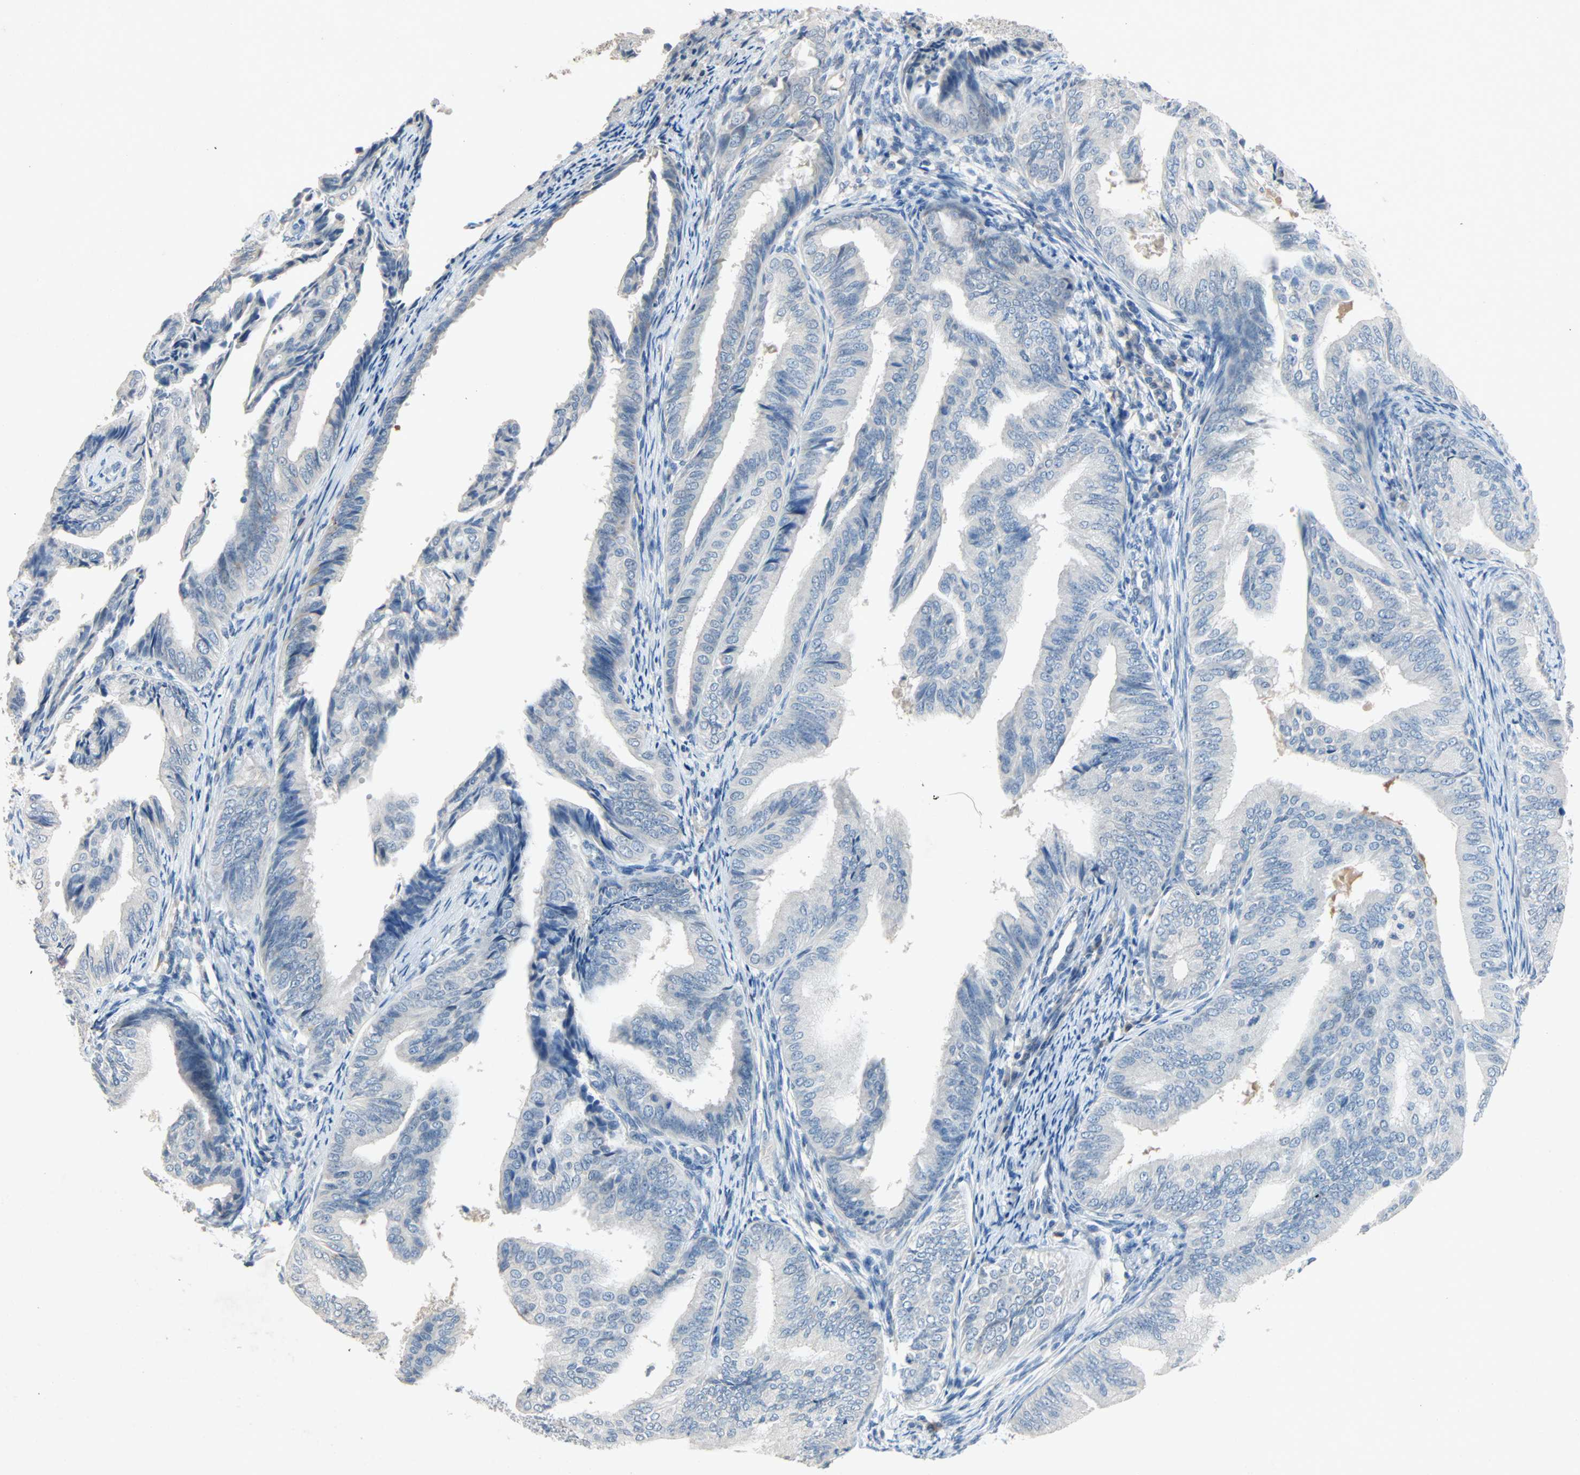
{"staining": {"intensity": "negative", "quantity": "none", "location": "none"}, "tissue": "endometrial cancer", "cell_type": "Tumor cells", "image_type": "cancer", "snomed": [{"axis": "morphology", "description": "Adenocarcinoma, NOS"}, {"axis": "topography", "description": "Endometrium"}], "caption": "Tumor cells show no significant protein staining in endometrial cancer.", "gene": "PCDHB2", "patient": {"sex": "female", "age": 58}}